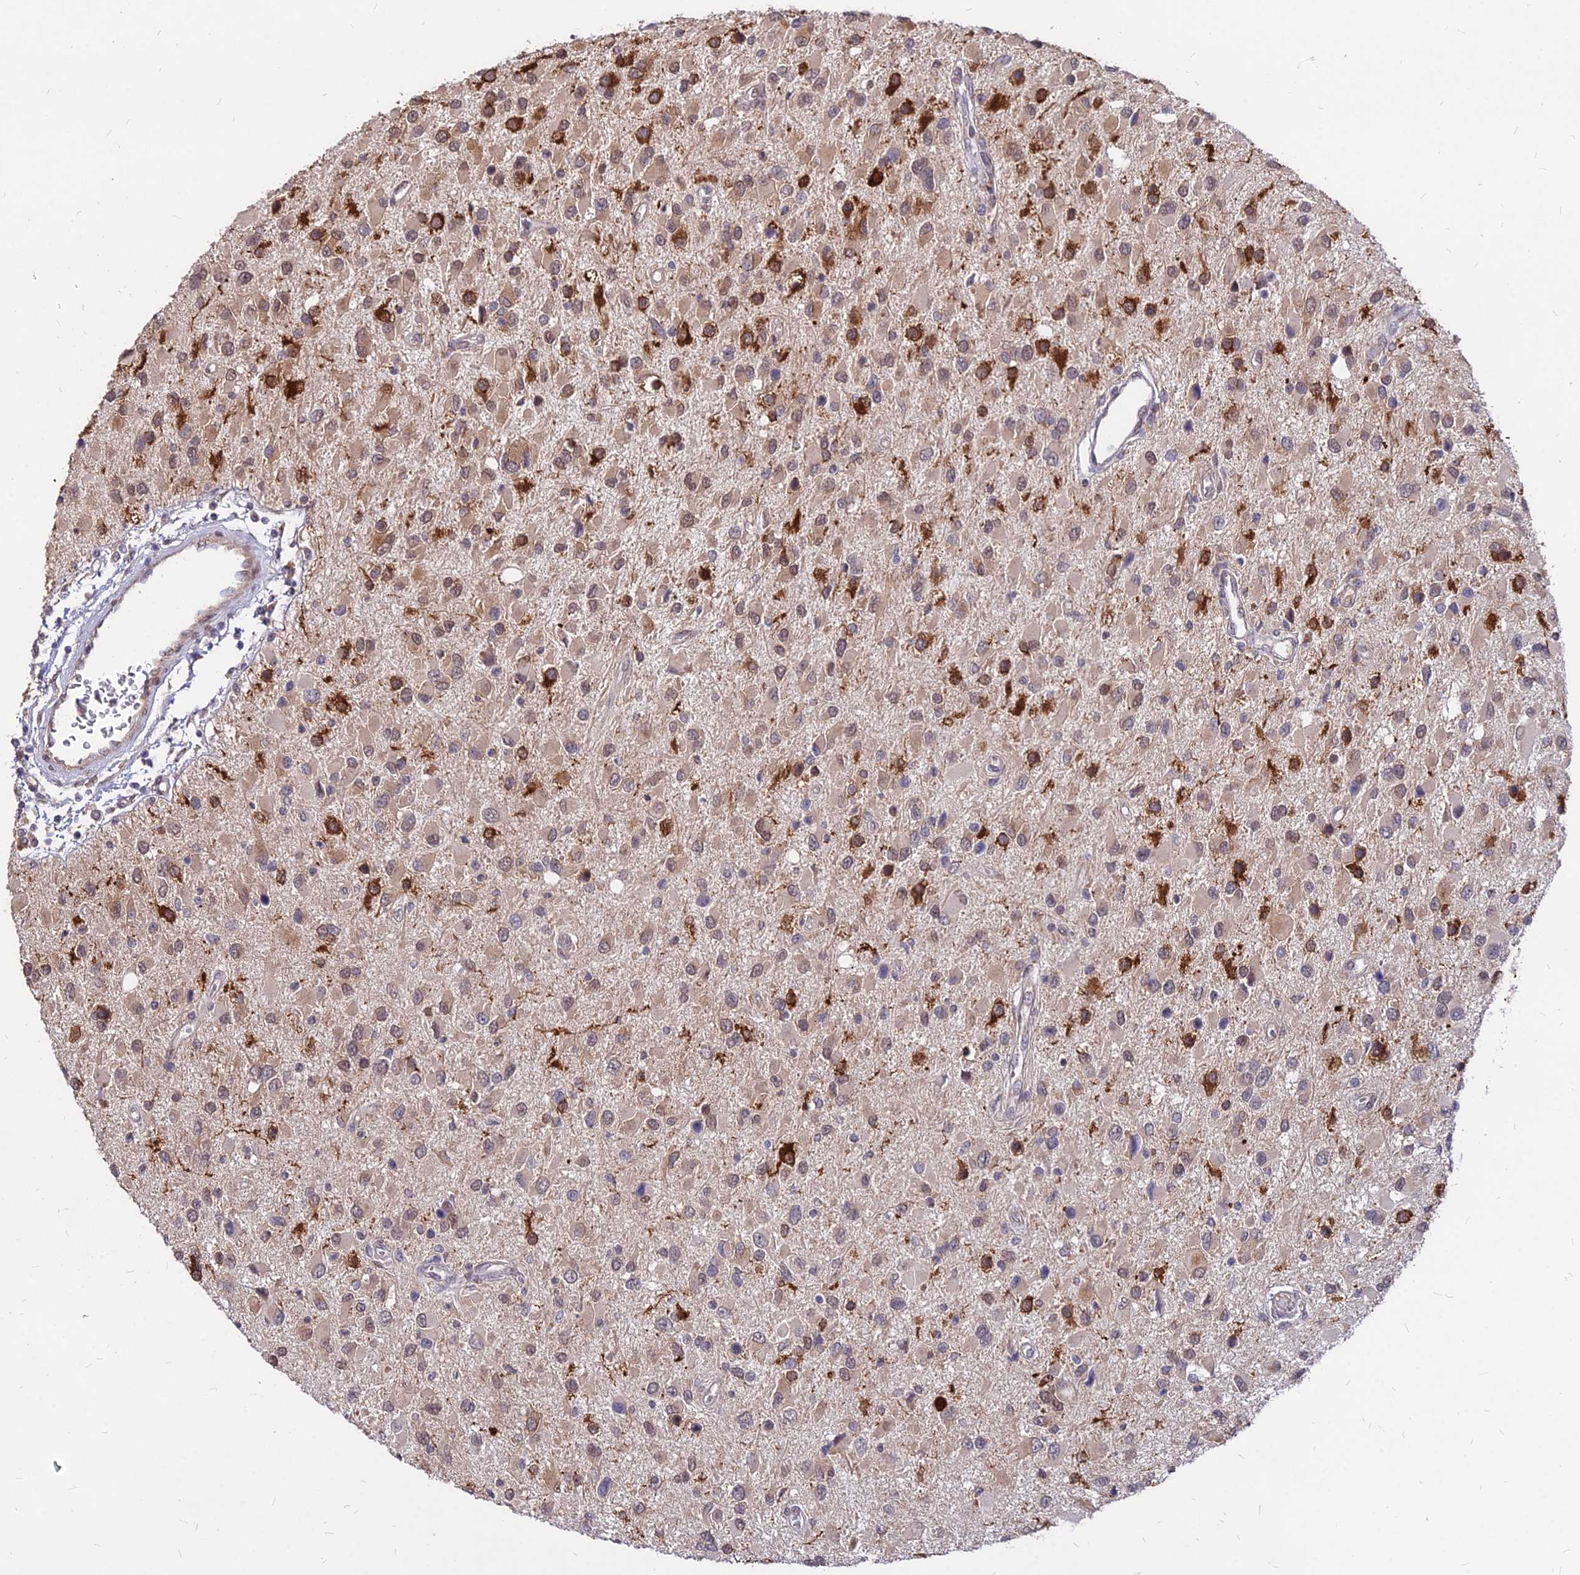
{"staining": {"intensity": "strong", "quantity": "<25%", "location": "cytoplasmic/membranous"}, "tissue": "glioma", "cell_type": "Tumor cells", "image_type": "cancer", "snomed": [{"axis": "morphology", "description": "Glioma, malignant, High grade"}, {"axis": "topography", "description": "Brain"}], "caption": "About <25% of tumor cells in malignant high-grade glioma reveal strong cytoplasmic/membranous protein staining as visualized by brown immunohistochemical staining.", "gene": "C11orf68", "patient": {"sex": "male", "age": 53}}